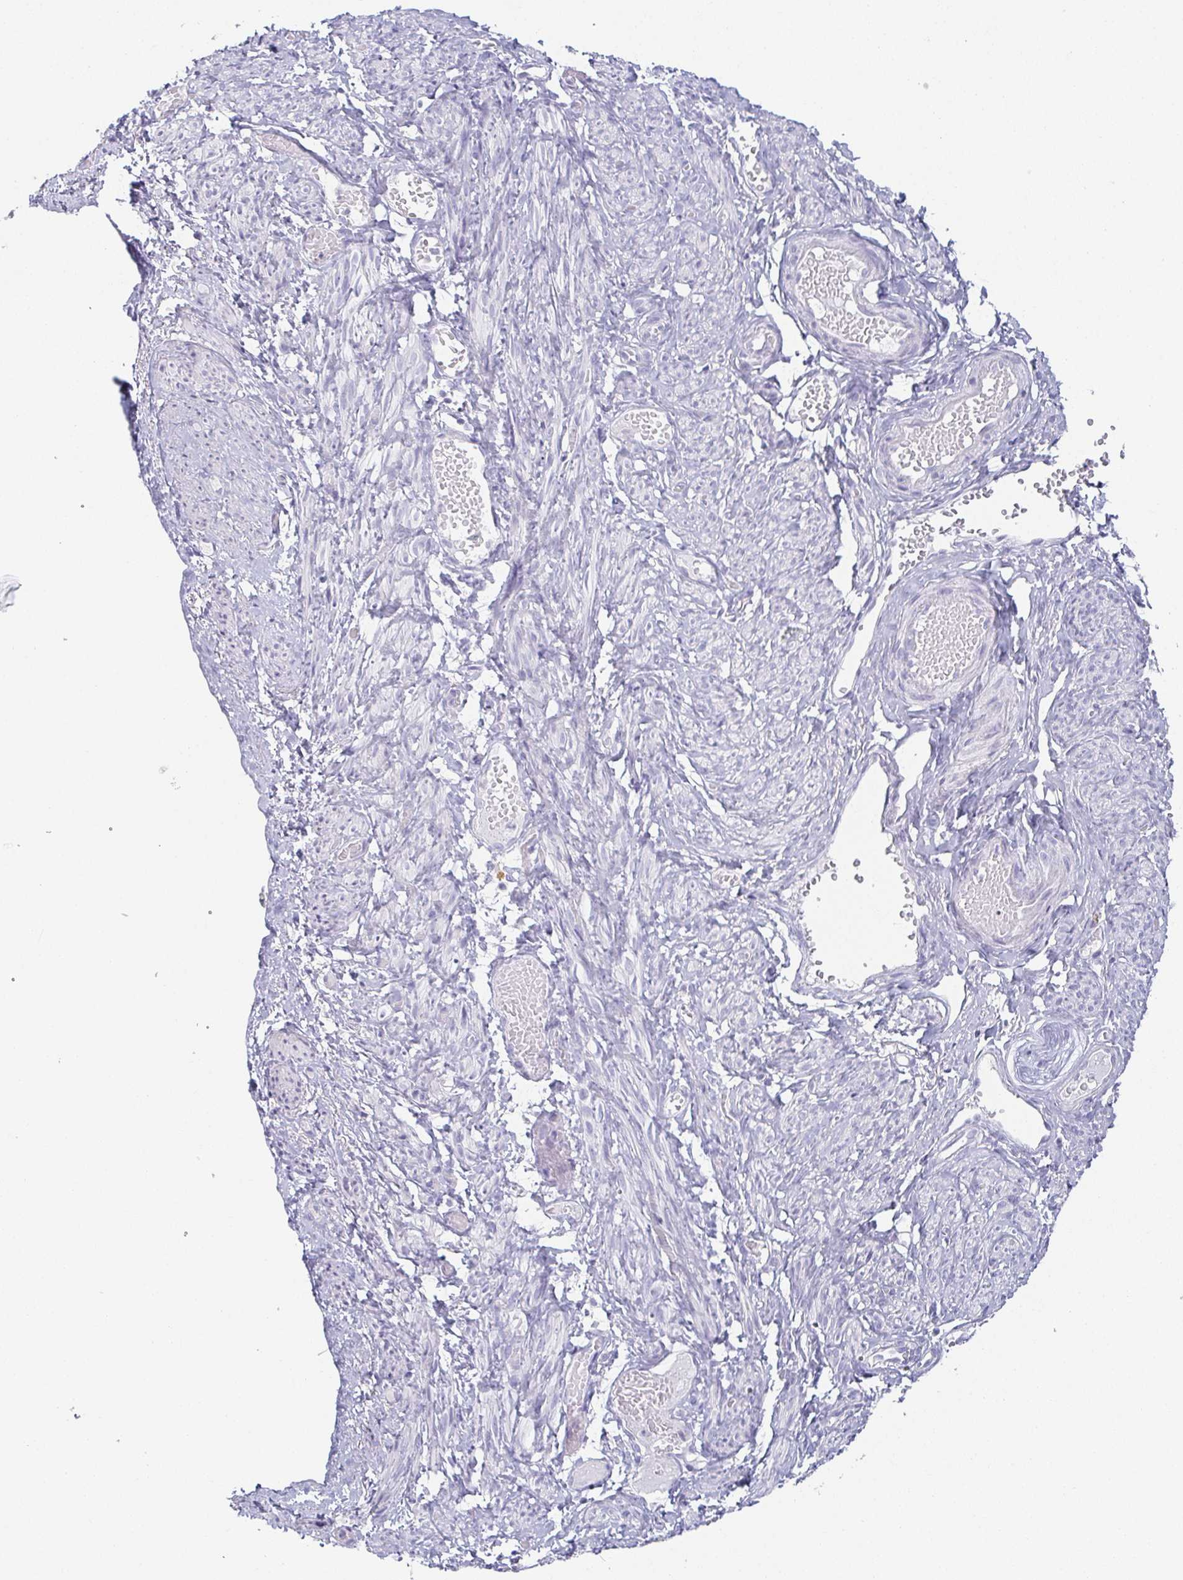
{"staining": {"intensity": "negative", "quantity": "none", "location": "none"}, "tissue": "smooth muscle", "cell_type": "Smooth muscle cells", "image_type": "normal", "snomed": [{"axis": "morphology", "description": "Normal tissue, NOS"}, {"axis": "topography", "description": "Smooth muscle"}], "caption": "Immunohistochemistry (IHC) micrograph of normal smooth muscle: human smooth muscle stained with DAB shows no significant protein staining in smooth muscle cells. (Stains: DAB IHC with hematoxylin counter stain, Microscopy: brightfield microscopy at high magnification).", "gene": "PRR27", "patient": {"sex": "female", "age": 65}}